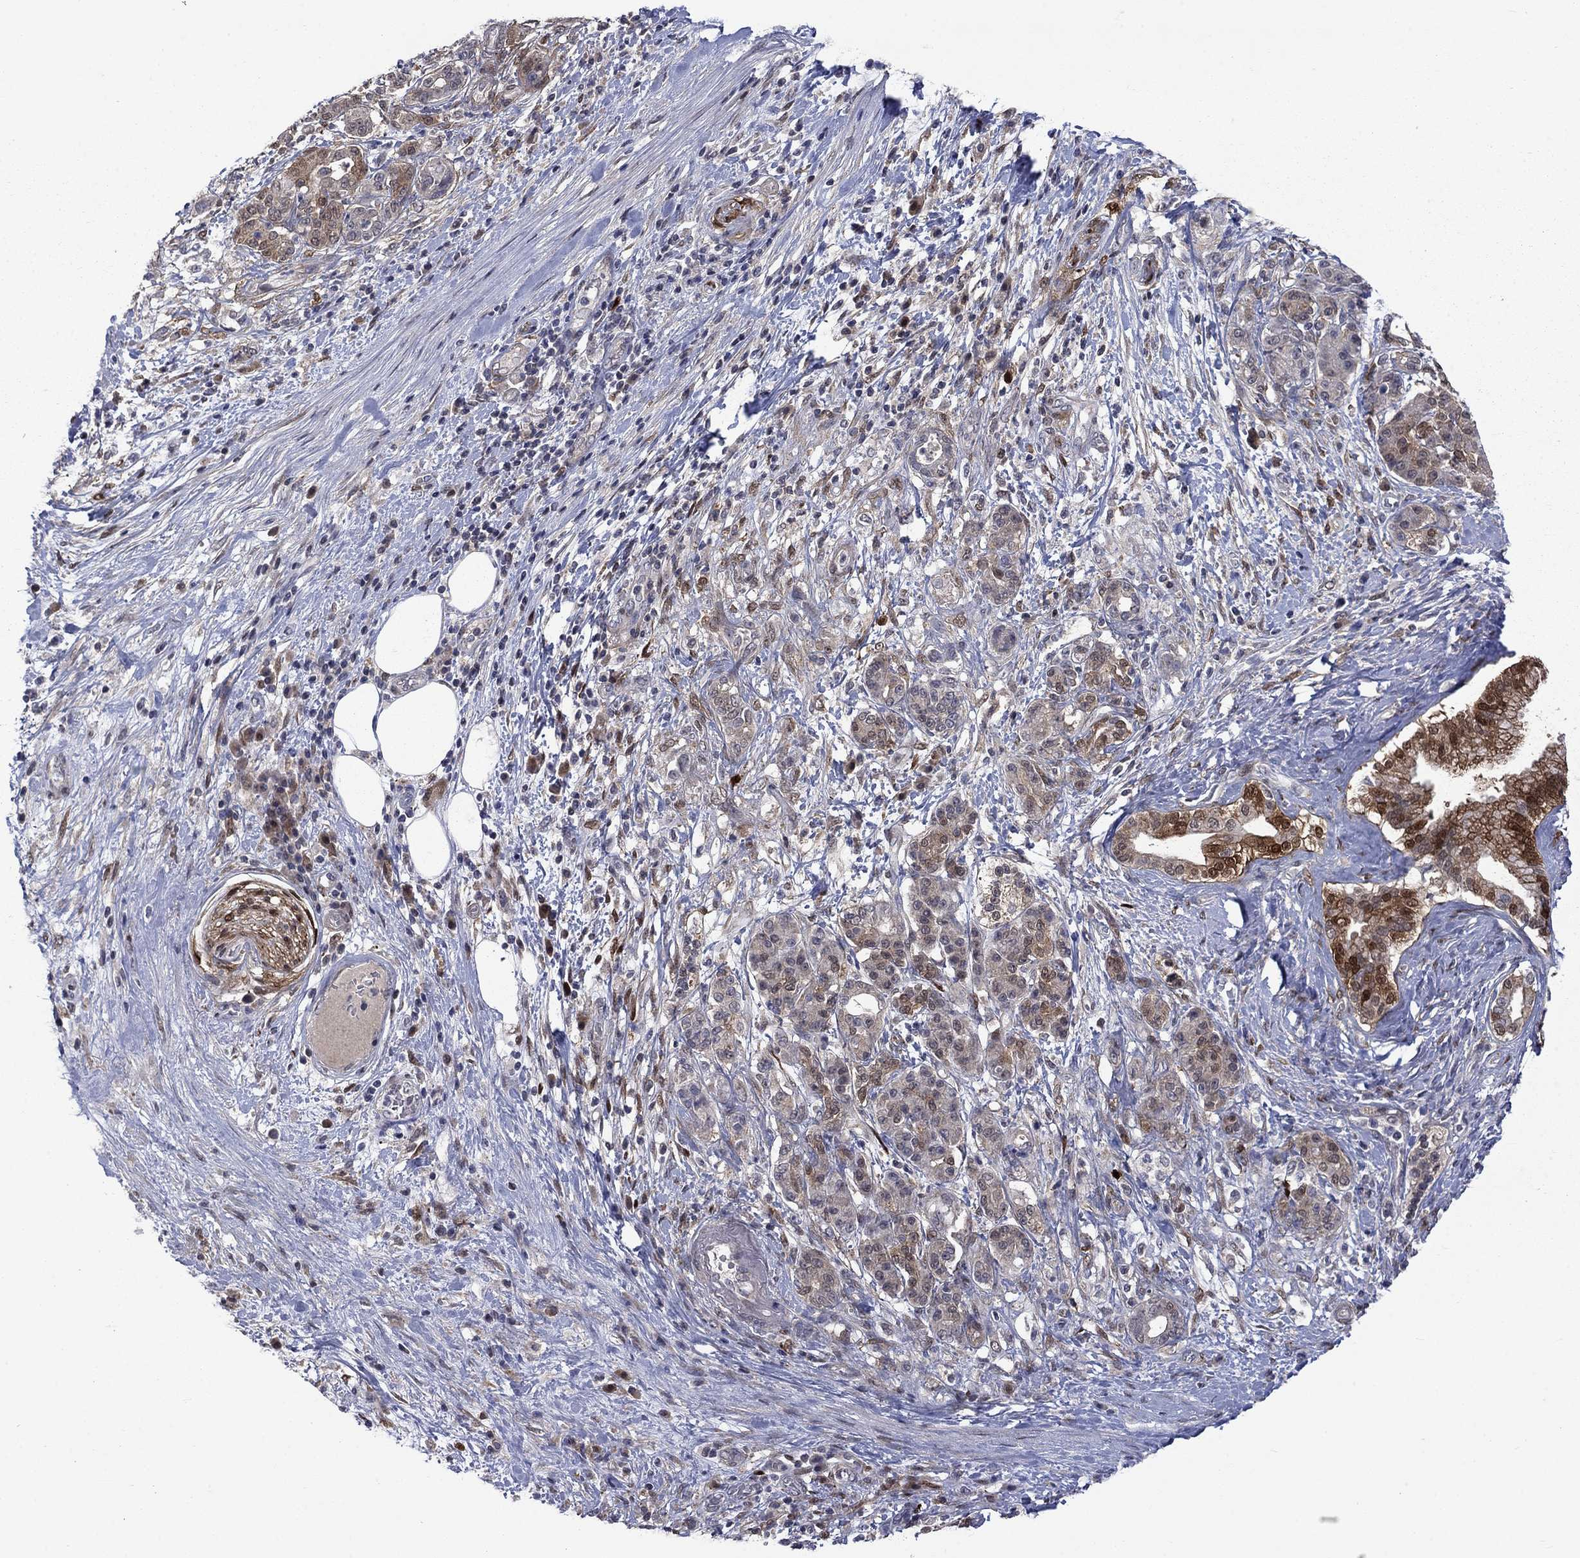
{"staining": {"intensity": "strong", "quantity": "<25%", "location": "cytoplasmic/membranous,nuclear"}, "tissue": "pancreatic cancer", "cell_type": "Tumor cells", "image_type": "cancer", "snomed": [{"axis": "morphology", "description": "Adenocarcinoma, NOS"}, {"axis": "topography", "description": "Pancreas"}], "caption": "Strong cytoplasmic/membranous and nuclear expression is present in about <25% of tumor cells in adenocarcinoma (pancreatic). The protein is shown in brown color, while the nuclei are stained blue.", "gene": "CBR1", "patient": {"sex": "female", "age": 73}}